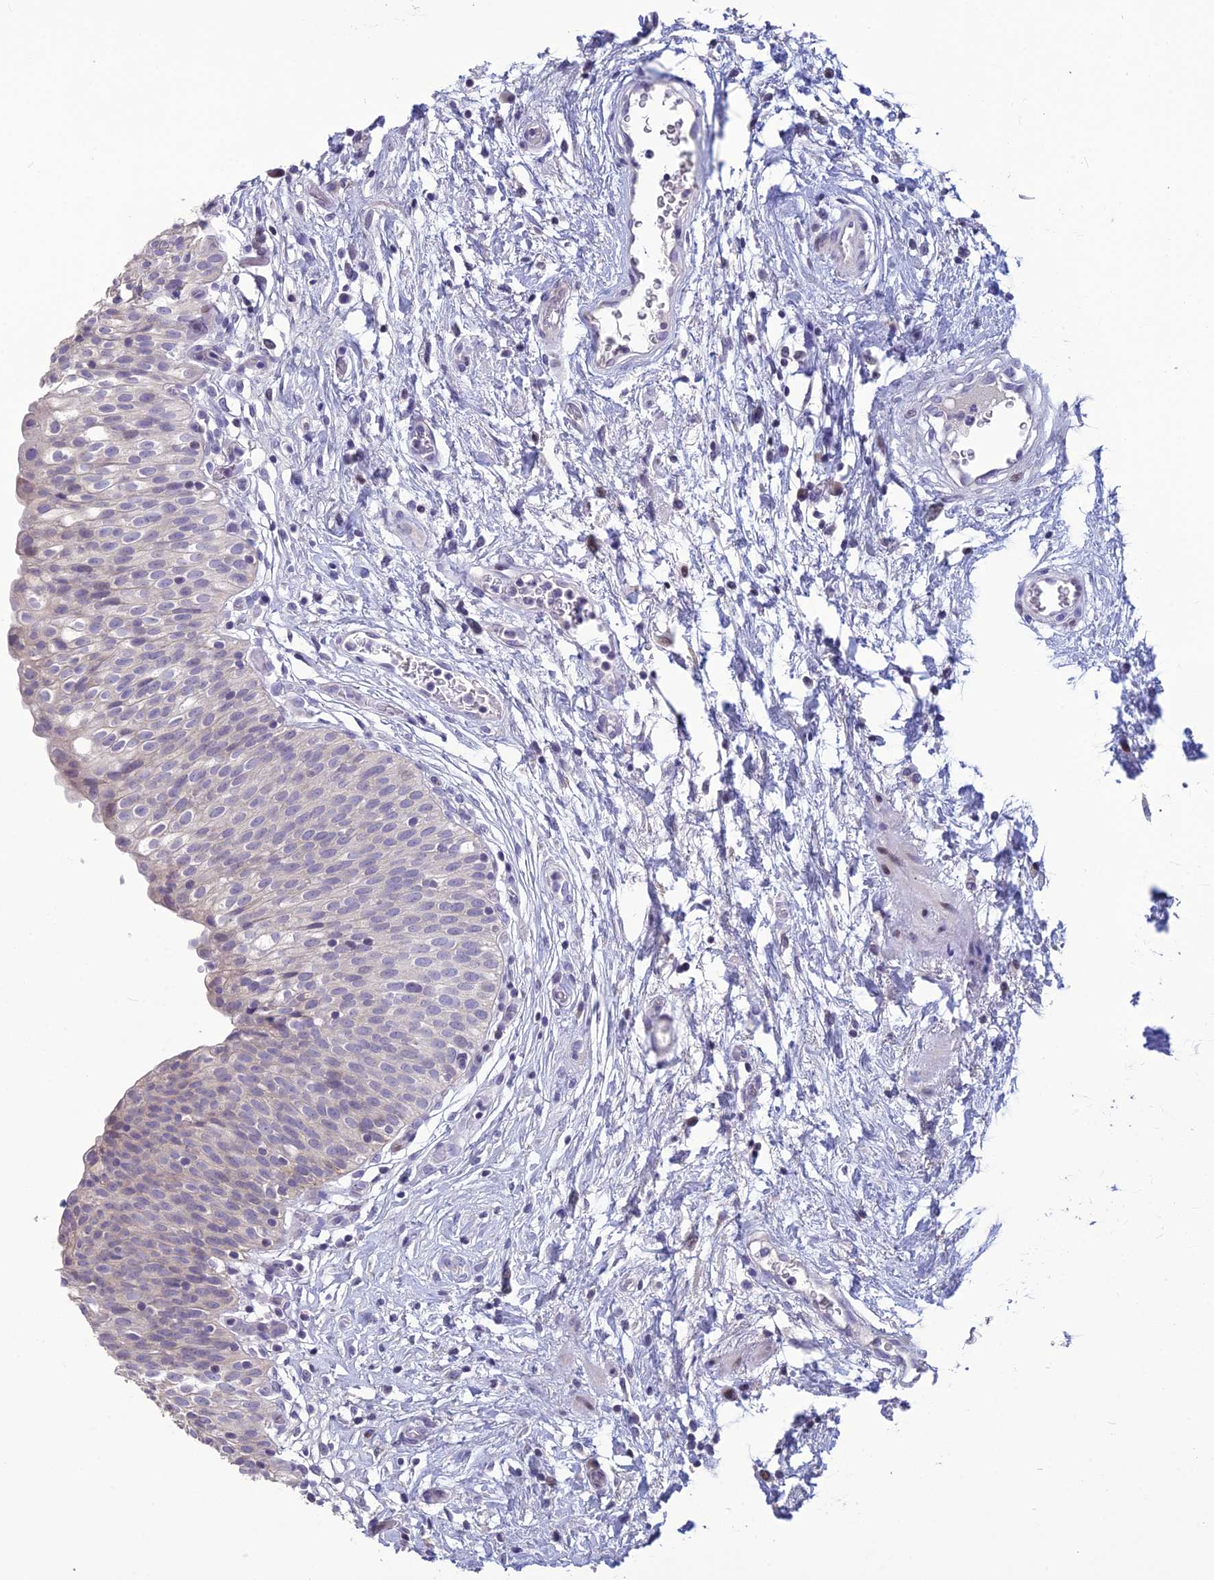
{"staining": {"intensity": "negative", "quantity": "none", "location": "none"}, "tissue": "urinary bladder", "cell_type": "Urothelial cells", "image_type": "normal", "snomed": [{"axis": "morphology", "description": "Normal tissue, NOS"}, {"axis": "topography", "description": "Urinary bladder"}], "caption": "Benign urinary bladder was stained to show a protein in brown. There is no significant staining in urothelial cells. (Stains: DAB (3,3'-diaminobenzidine) immunohistochemistry (IHC) with hematoxylin counter stain, Microscopy: brightfield microscopy at high magnification).", "gene": "TMEM134", "patient": {"sex": "male", "age": 55}}